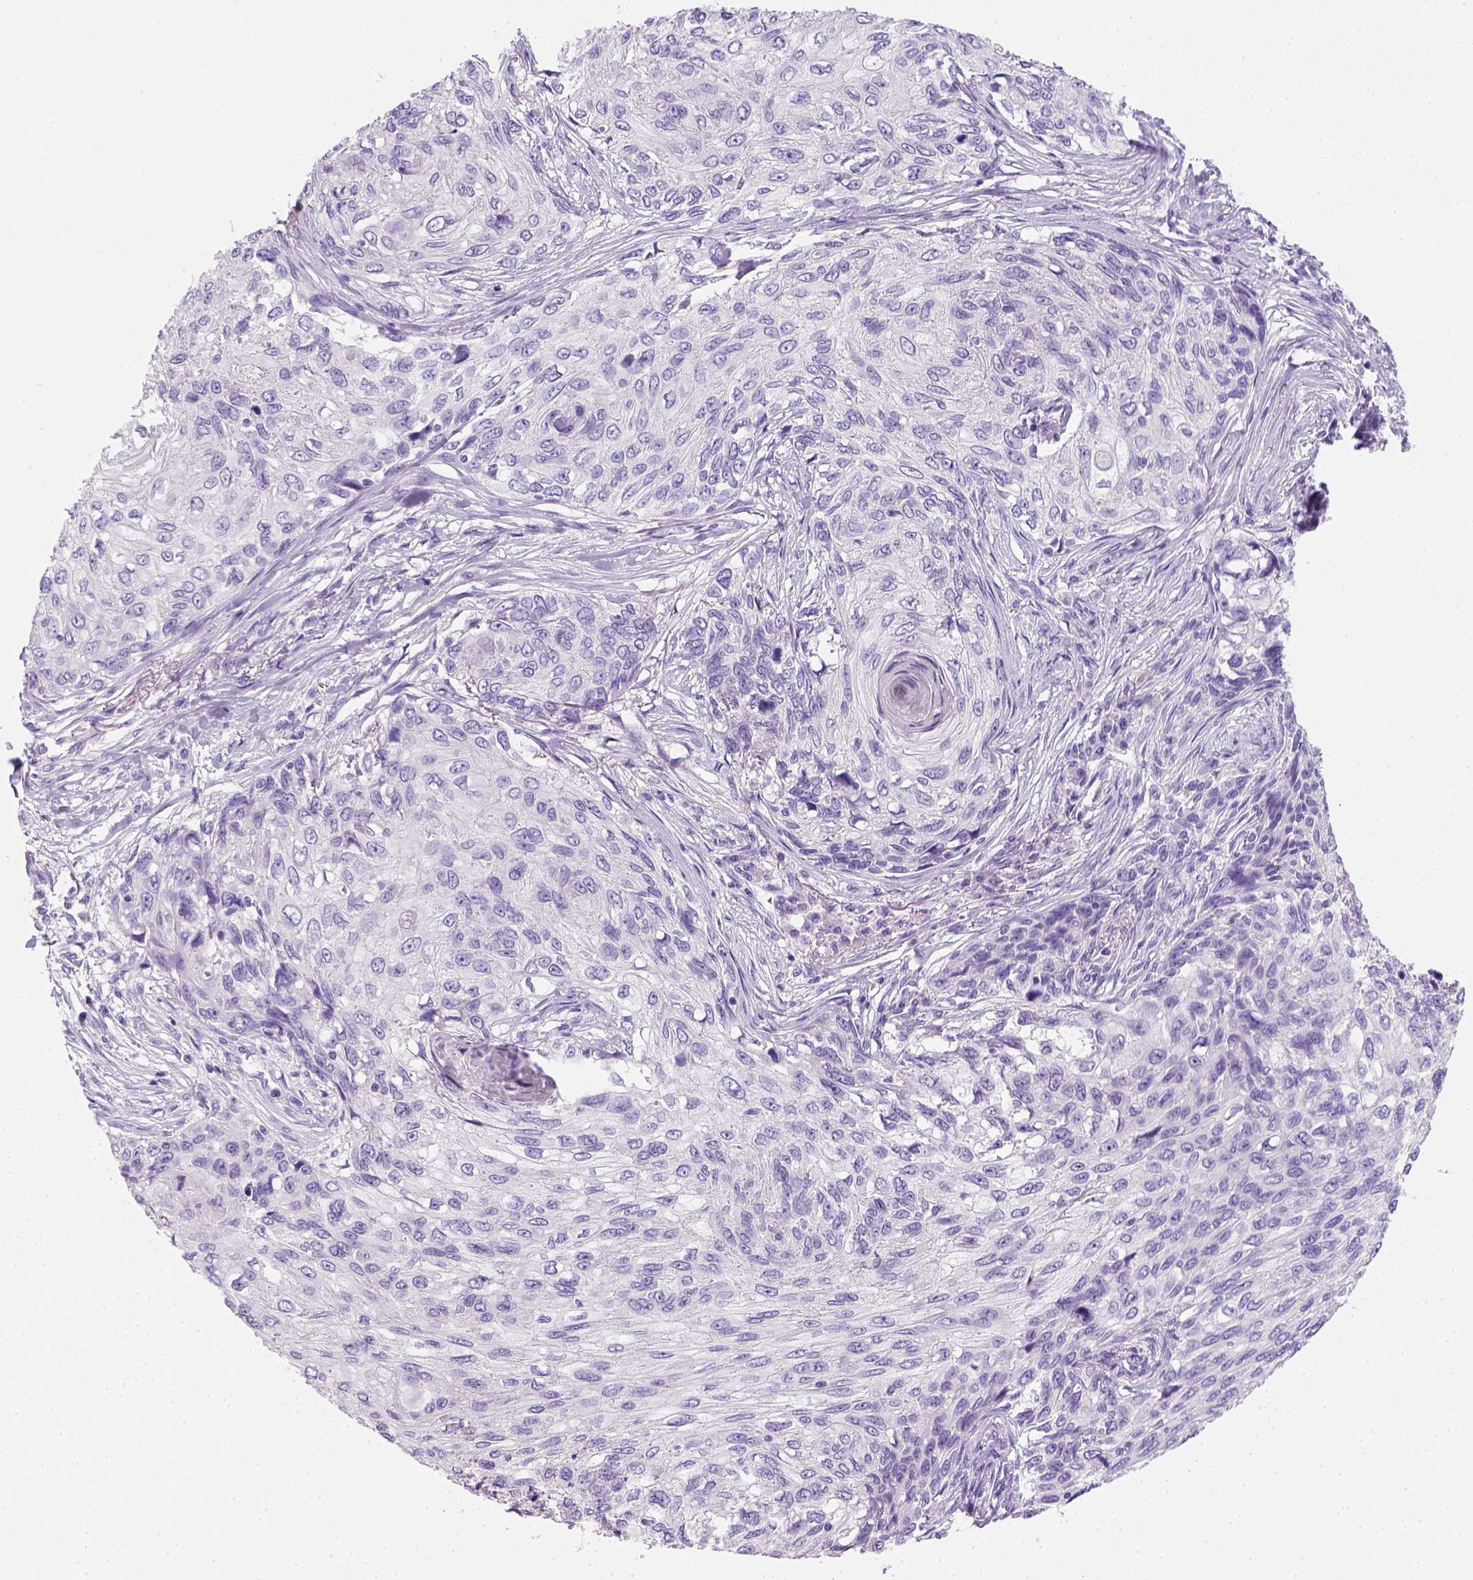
{"staining": {"intensity": "negative", "quantity": "none", "location": "none"}, "tissue": "skin cancer", "cell_type": "Tumor cells", "image_type": "cancer", "snomed": [{"axis": "morphology", "description": "Squamous cell carcinoma, NOS"}, {"axis": "topography", "description": "Skin"}], "caption": "An immunohistochemistry (IHC) photomicrograph of squamous cell carcinoma (skin) is shown. There is no staining in tumor cells of squamous cell carcinoma (skin).", "gene": "KRT71", "patient": {"sex": "male", "age": 92}}